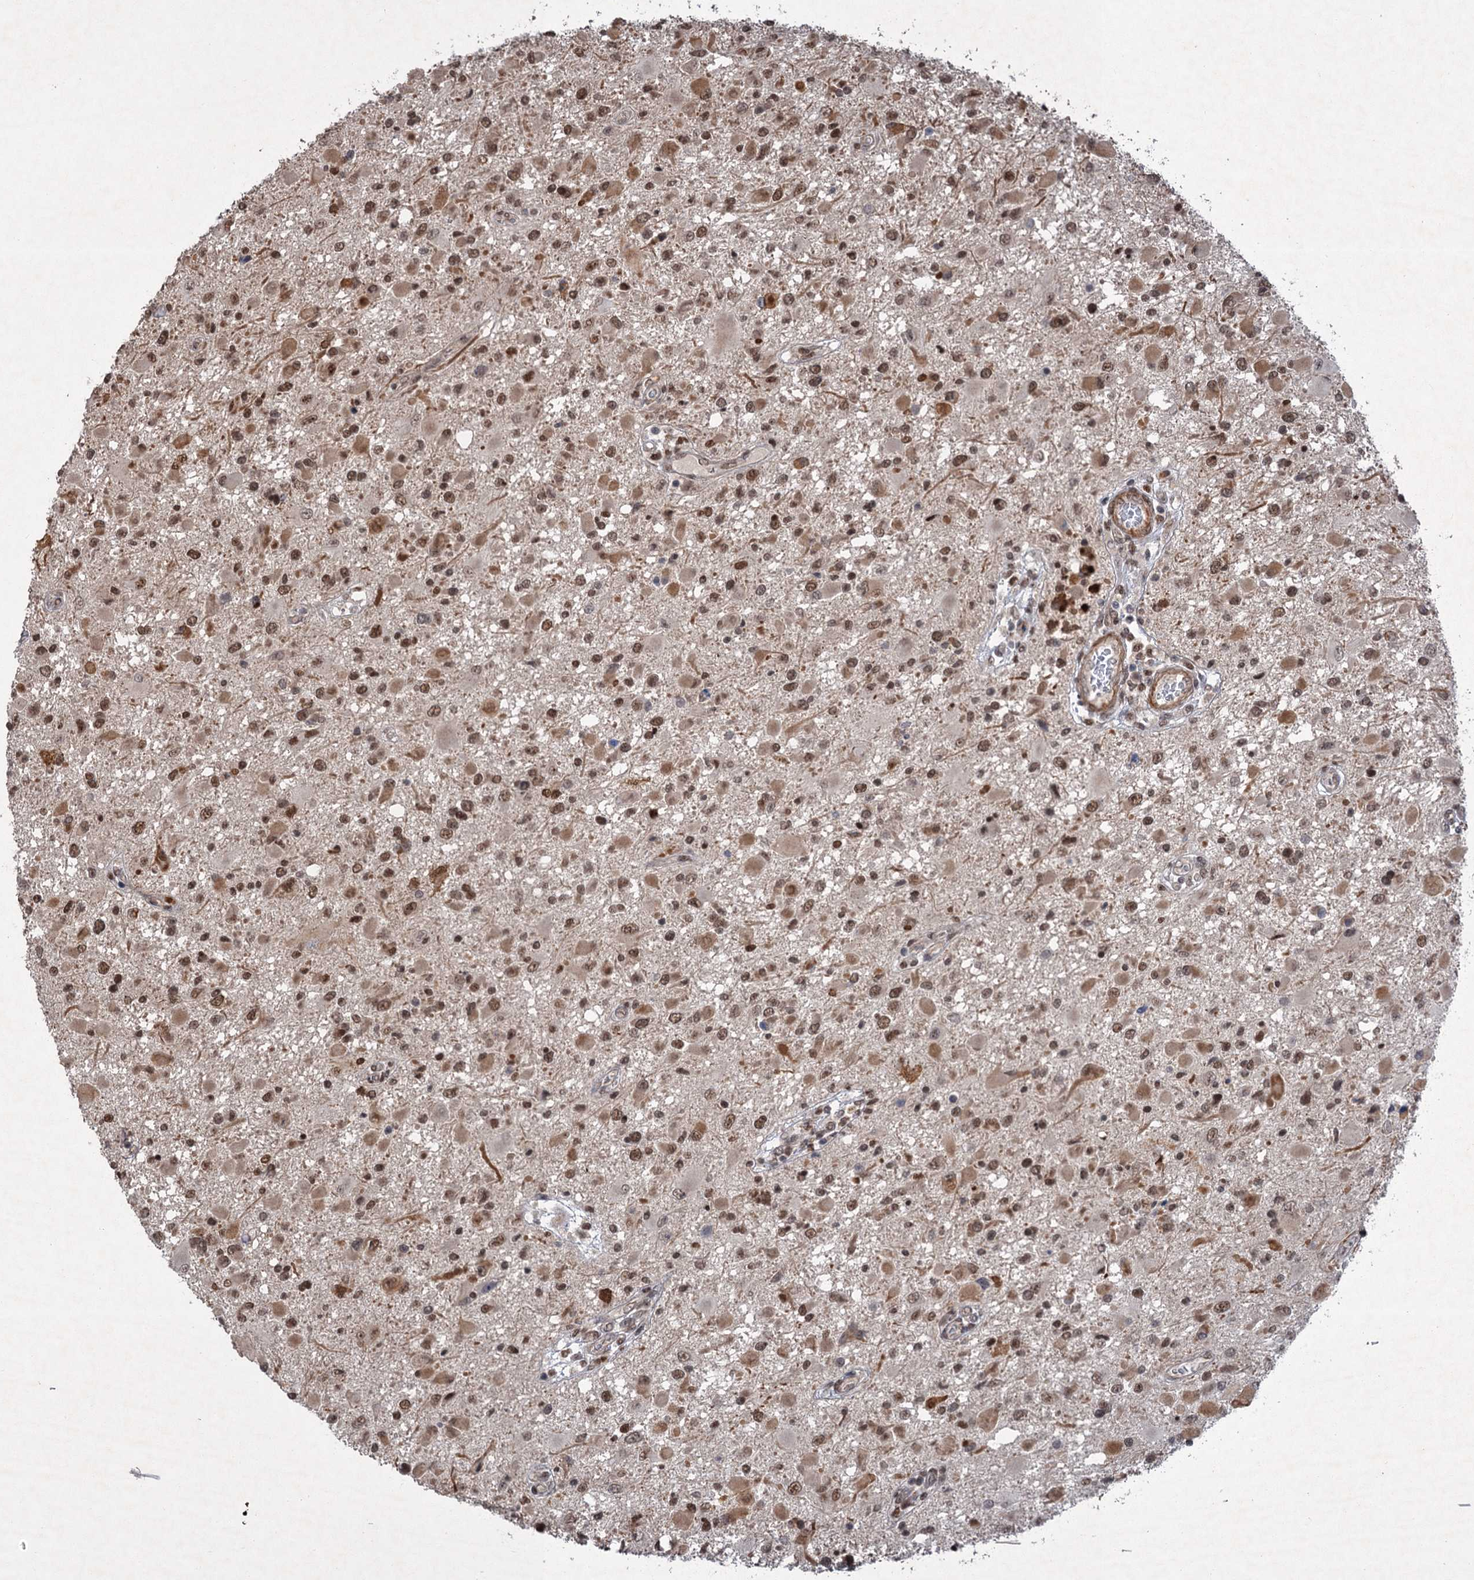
{"staining": {"intensity": "moderate", "quantity": ">75%", "location": "cytoplasmic/membranous,nuclear"}, "tissue": "glioma", "cell_type": "Tumor cells", "image_type": "cancer", "snomed": [{"axis": "morphology", "description": "Glioma, malignant, High grade"}, {"axis": "topography", "description": "Brain"}], "caption": "Immunohistochemical staining of human glioma displays medium levels of moderate cytoplasmic/membranous and nuclear protein expression in approximately >75% of tumor cells.", "gene": "TTC31", "patient": {"sex": "male", "age": 53}}